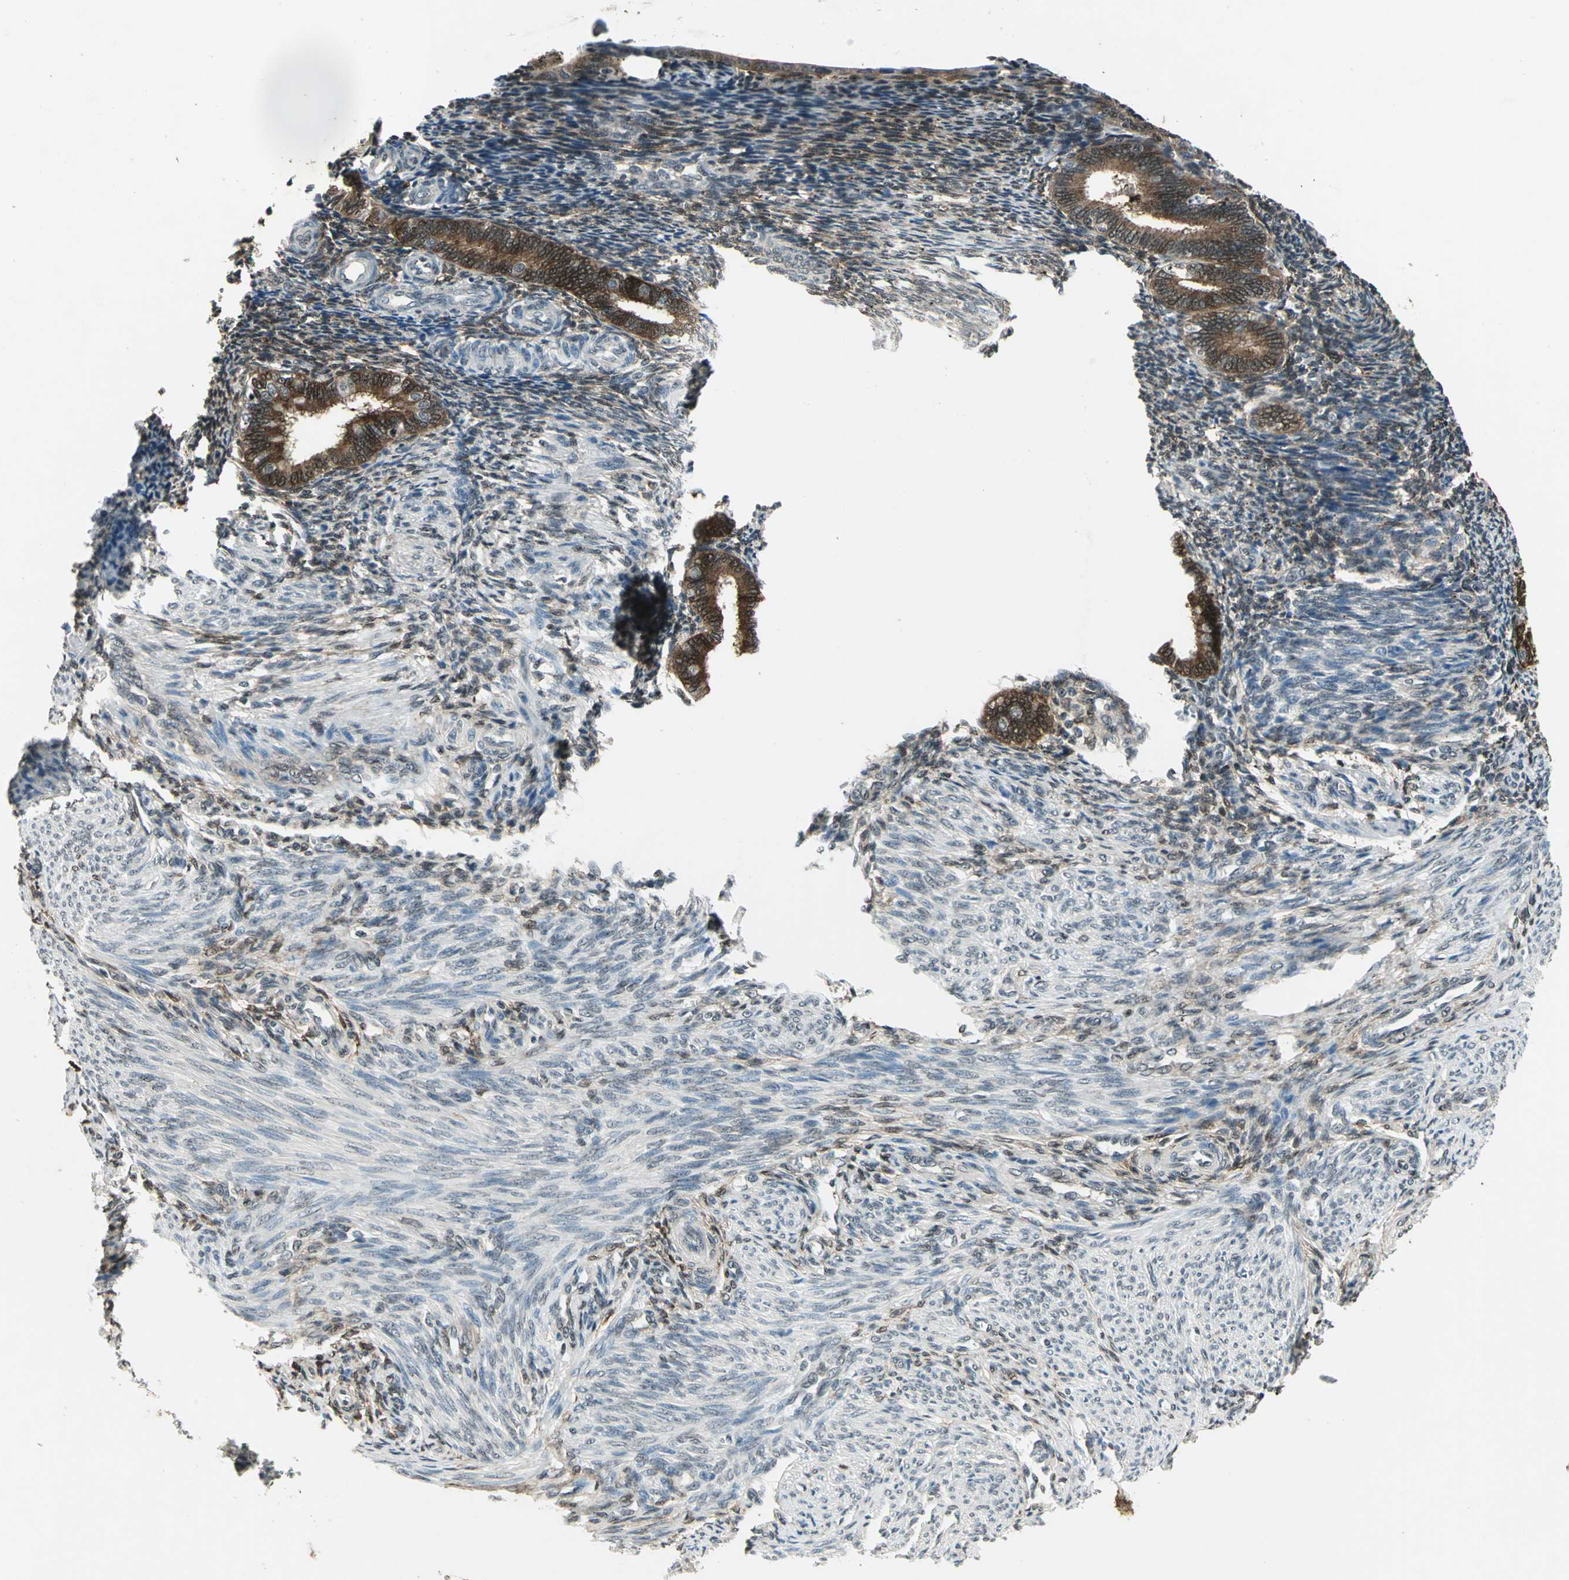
{"staining": {"intensity": "weak", "quantity": "25%-75%", "location": "cytoplasmic/membranous,nuclear"}, "tissue": "endometrium", "cell_type": "Cells in endometrial stroma", "image_type": "normal", "snomed": [{"axis": "morphology", "description": "Normal tissue, NOS"}, {"axis": "topography", "description": "Endometrium"}], "caption": "Brown immunohistochemical staining in benign endometrium demonstrates weak cytoplasmic/membranous,nuclear positivity in about 25%-75% of cells in endometrial stroma.", "gene": "LGALS3", "patient": {"sex": "female", "age": 27}}